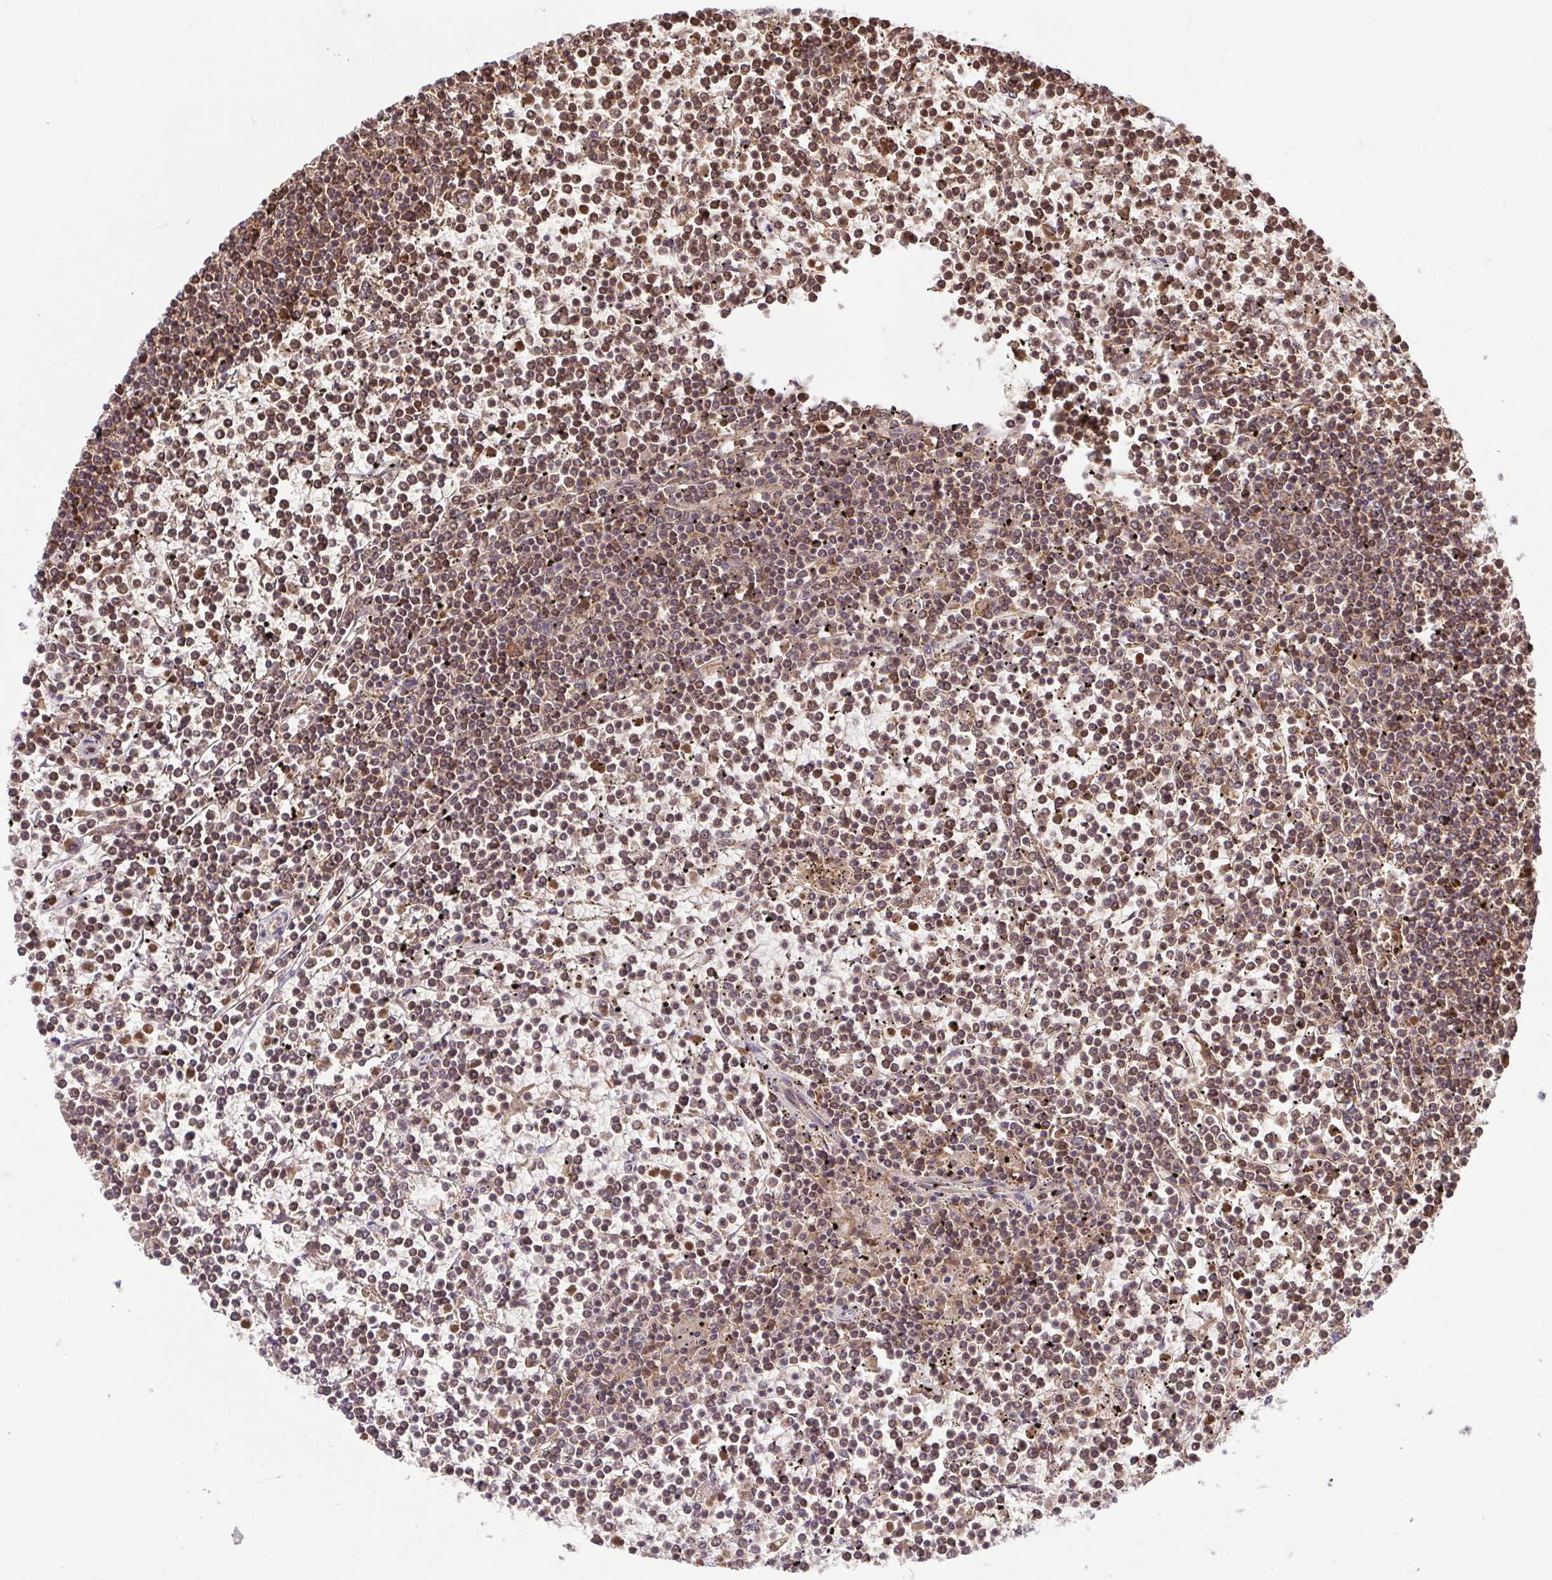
{"staining": {"intensity": "weak", "quantity": ">75%", "location": "cytoplasmic/membranous"}, "tissue": "lymphoma", "cell_type": "Tumor cells", "image_type": "cancer", "snomed": [{"axis": "morphology", "description": "Malignant lymphoma, non-Hodgkin's type, Low grade"}, {"axis": "topography", "description": "Spleen"}], "caption": "Low-grade malignant lymphoma, non-Hodgkin's type was stained to show a protein in brown. There is low levels of weak cytoplasmic/membranous staining in about >75% of tumor cells. (DAB IHC, brown staining for protein, blue staining for nuclei).", "gene": "IDE", "patient": {"sex": "female", "age": 19}}